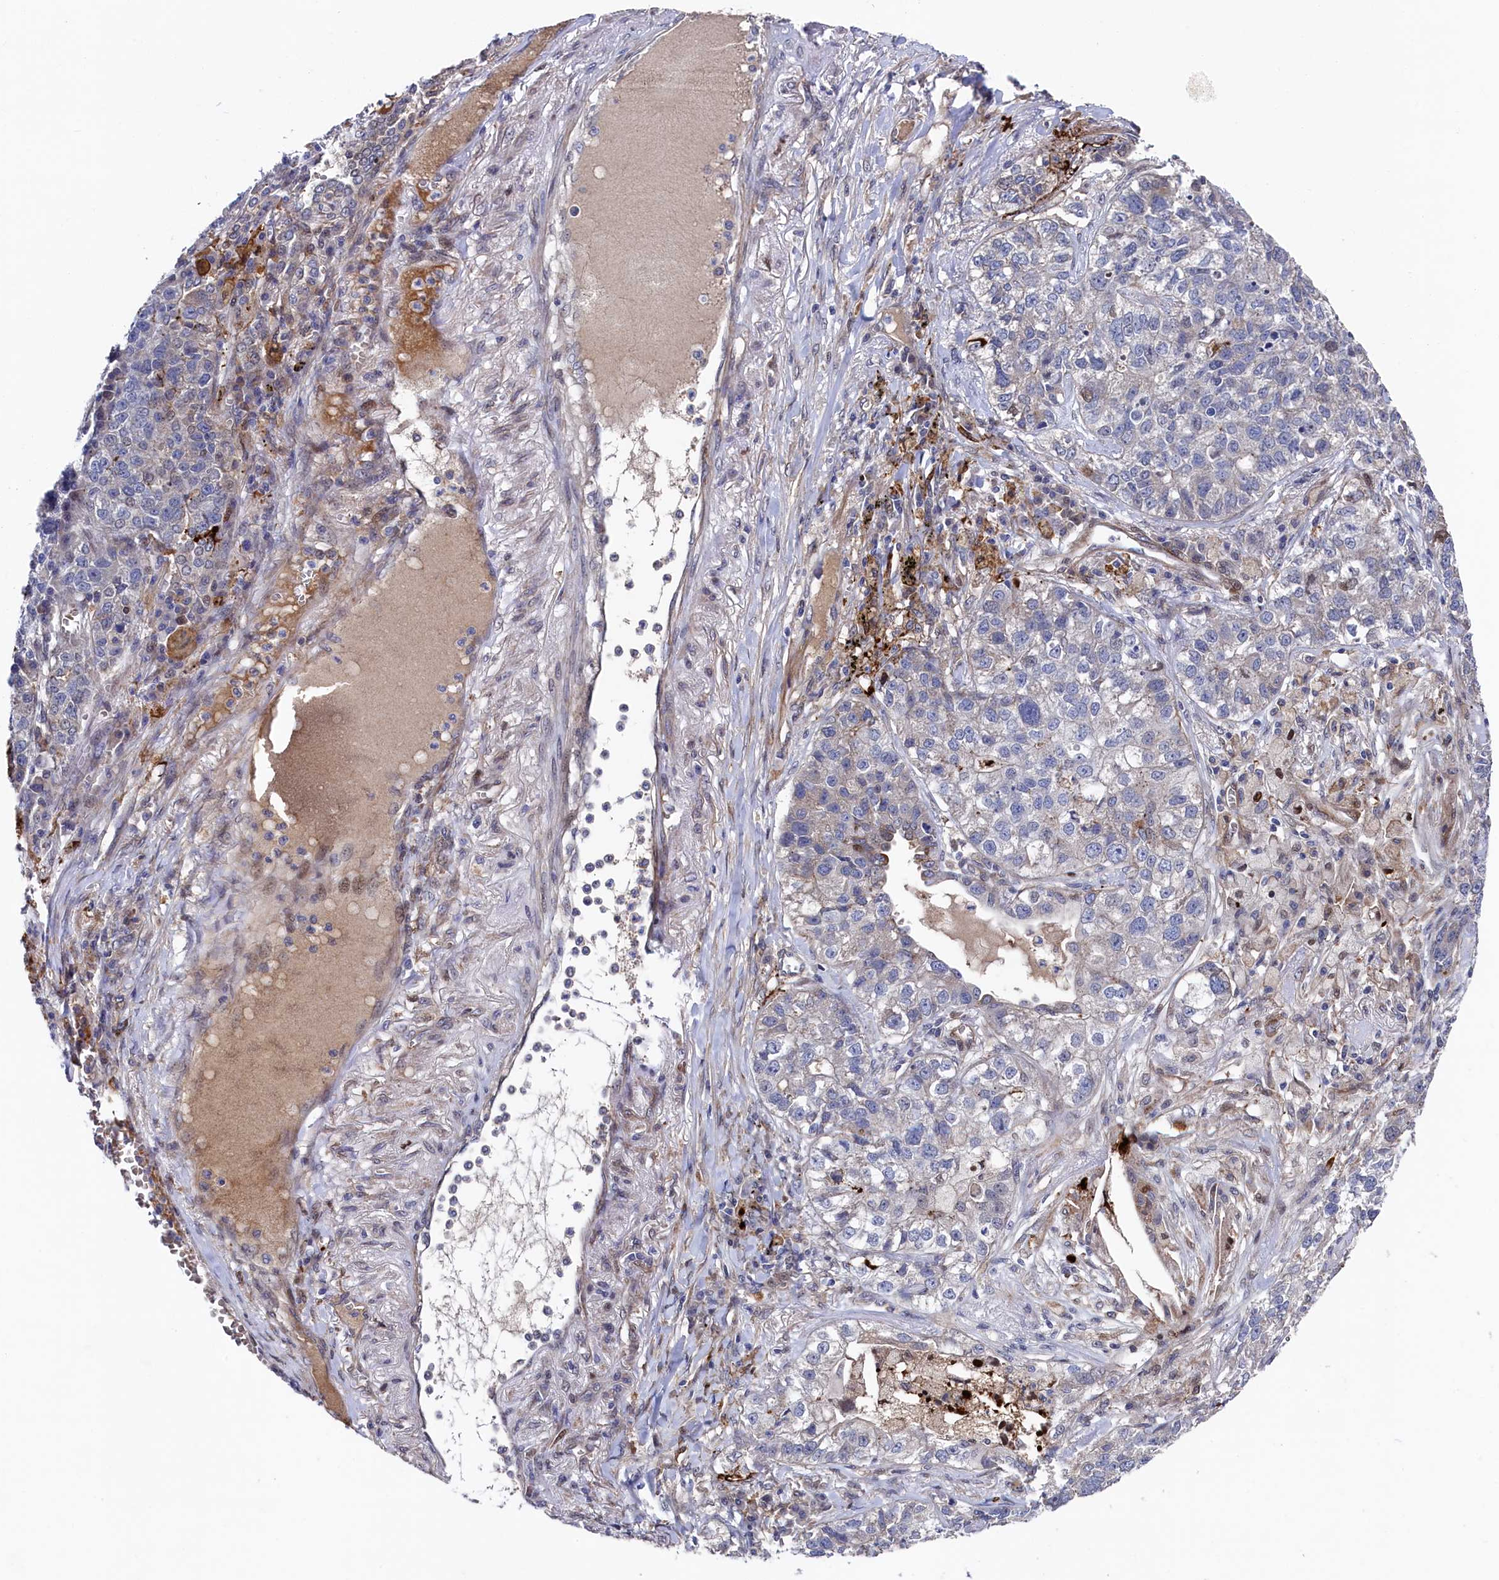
{"staining": {"intensity": "negative", "quantity": "none", "location": "none"}, "tissue": "lung cancer", "cell_type": "Tumor cells", "image_type": "cancer", "snomed": [{"axis": "morphology", "description": "Adenocarcinoma, NOS"}, {"axis": "topography", "description": "Lung"}], "caption": "Immunohistochemical staining of lung cancer exhibits no significant expression in tumor cells.", "gene": "ZNF891", "patient": {"sex": "male", "age": 49}}